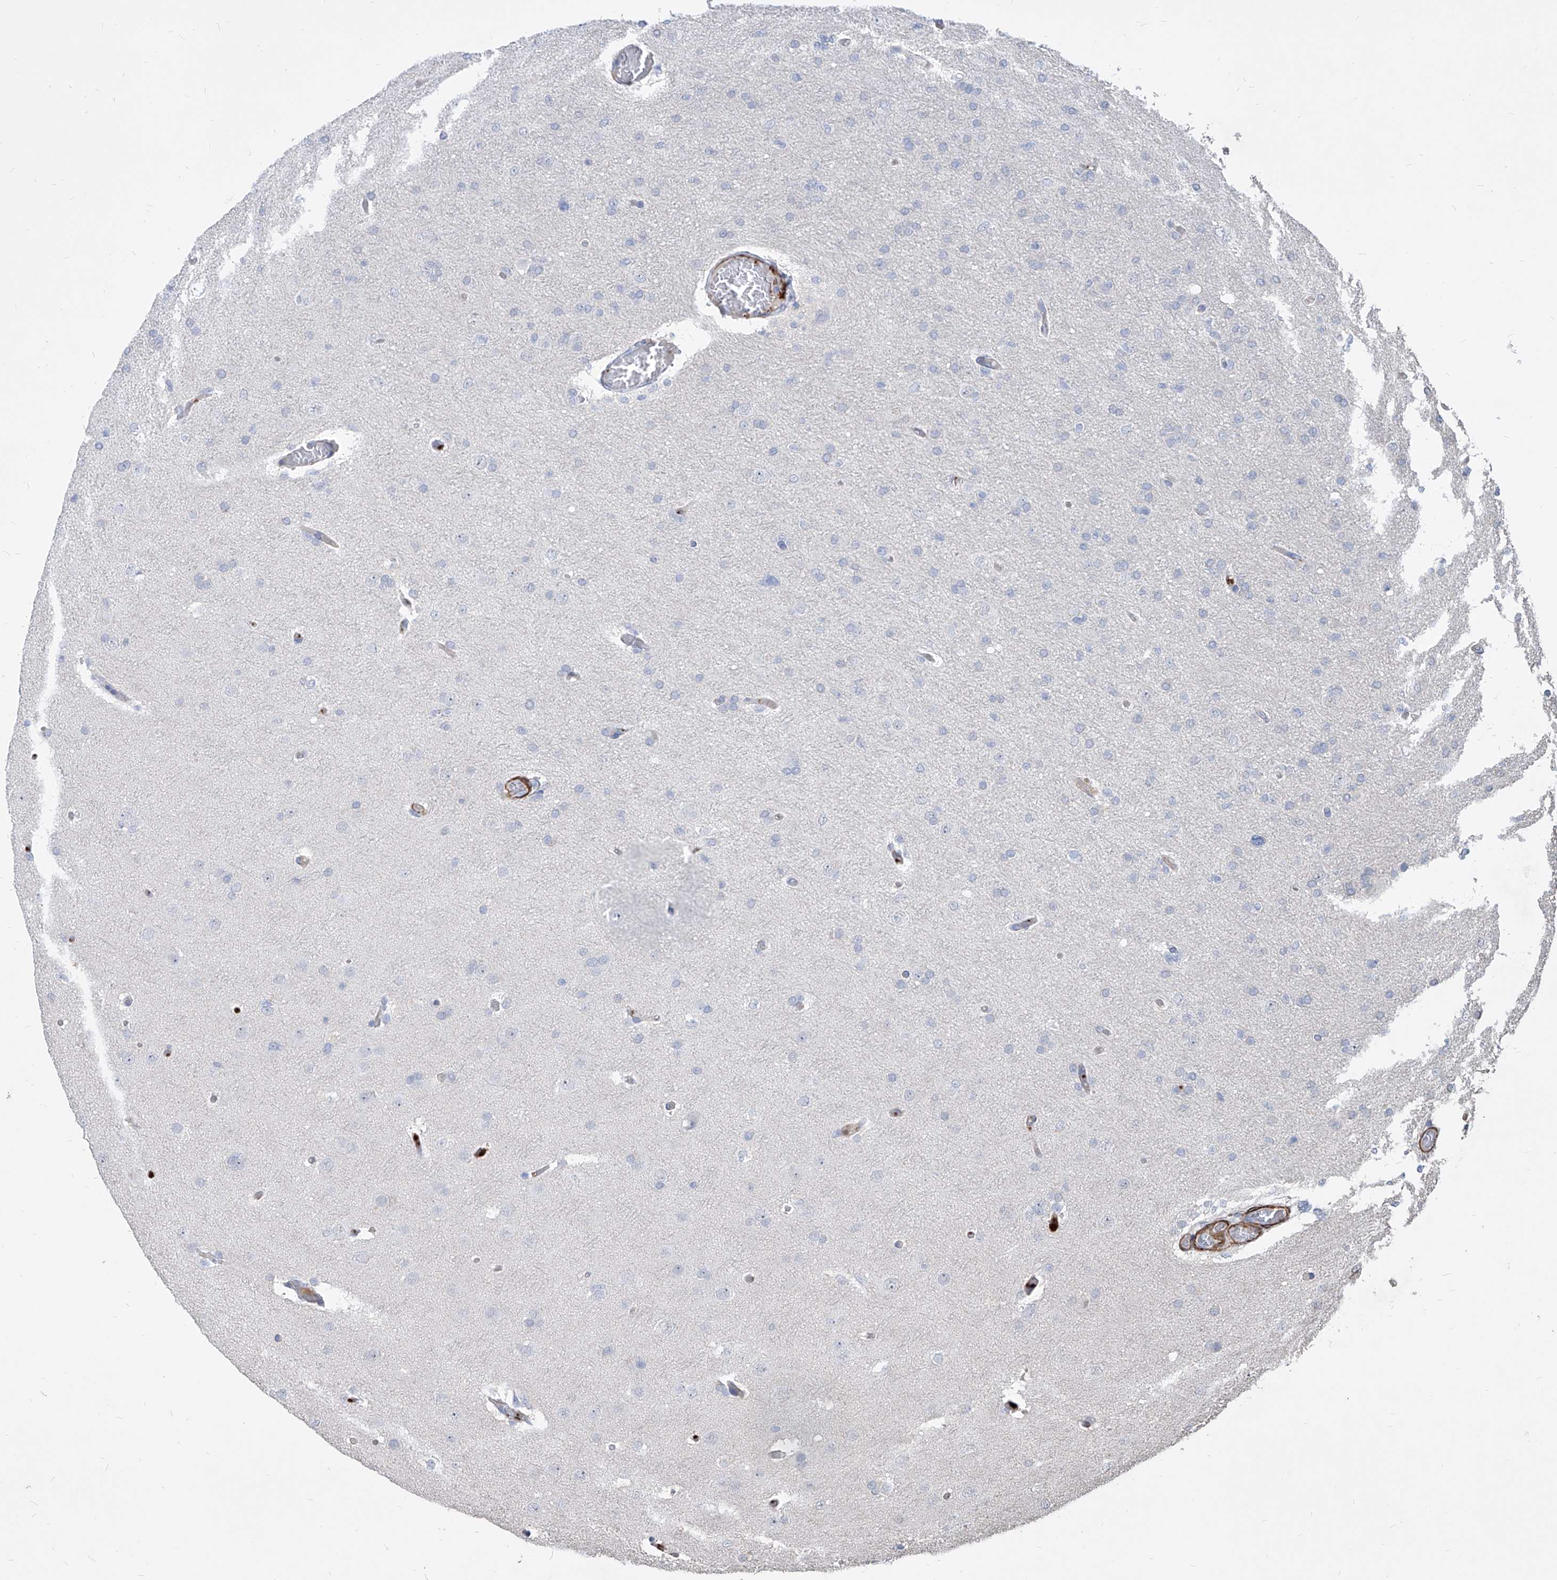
{"staining": {"intensity": "negative", "quantity": "none", "location": "none"}, "tissue": "glioma", "cell_type": "Tumor cells", "image_type": "cancer", "snomed": [{"axis": "morphology", "description": "Glioma, malignant, High grade"}, {"axis": "topography", "description": "Cerebral cortex"}], "caption": "The micrograph shows no significant staining in tumor cells of glioma.", "gene": "FAM83B", "patient": {"sex": "female", "age": 36}}